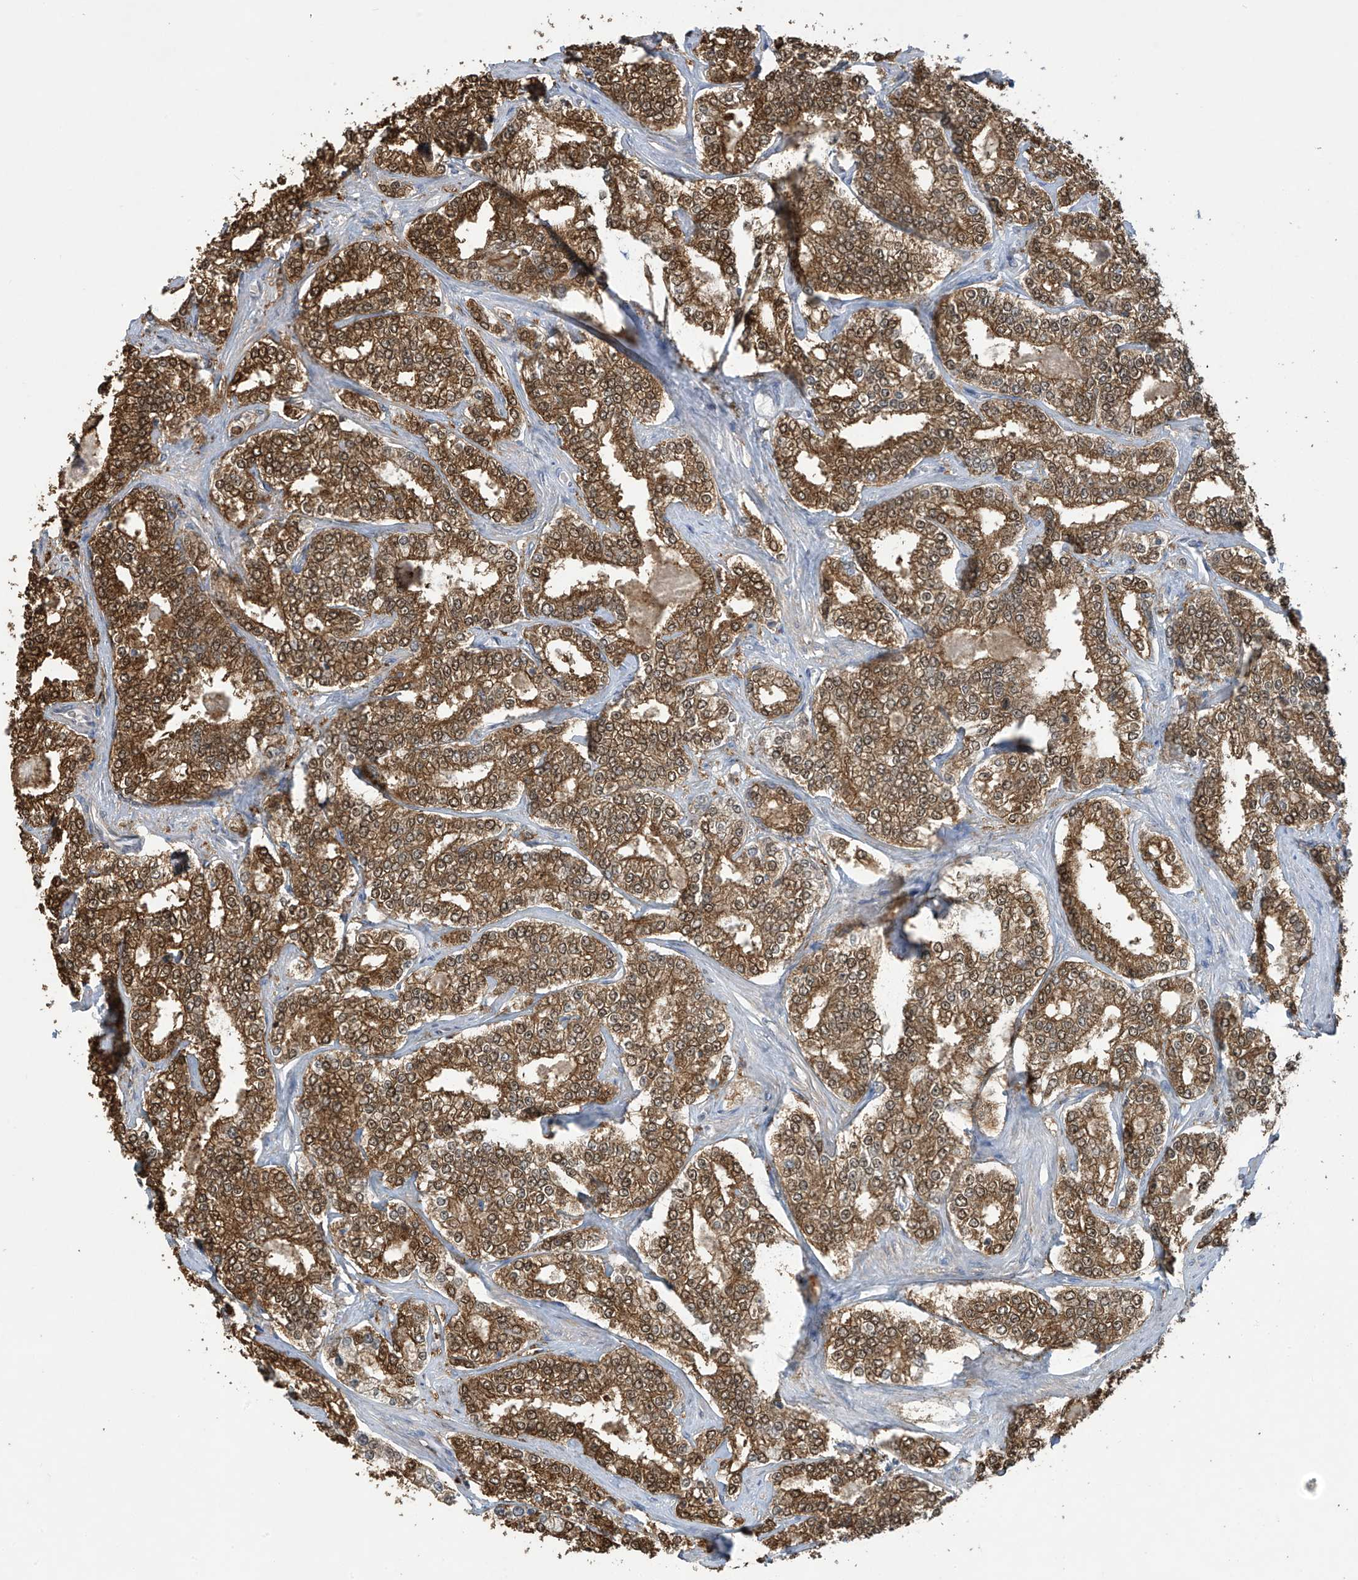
{"staining": {"intensity": "strong", "quantity": ">75%", "location": "cytoplasmic/membranous,nuclear"}, "tissue": "prostate cancer", "cell_type": "Tumor cells", "image_type": "cancer", "snomed": [{"axis": "morphology", "description": "Normal tissue, NOS"}, {"axis": "morphology", "description": "Adenocarcinoma, High grade"}, {"axis": "topography", "description": "Prostate"}], "caption": "There is high levels of strong cytoplasmic/membranous and nuclear positivity in tumor cells of prostate high-grade adenocarcinoma, as demonstrated by immunohistochemical staining (brown color).", "gene": "IDH1", "patient": {"sex": "male", "age": 83}}